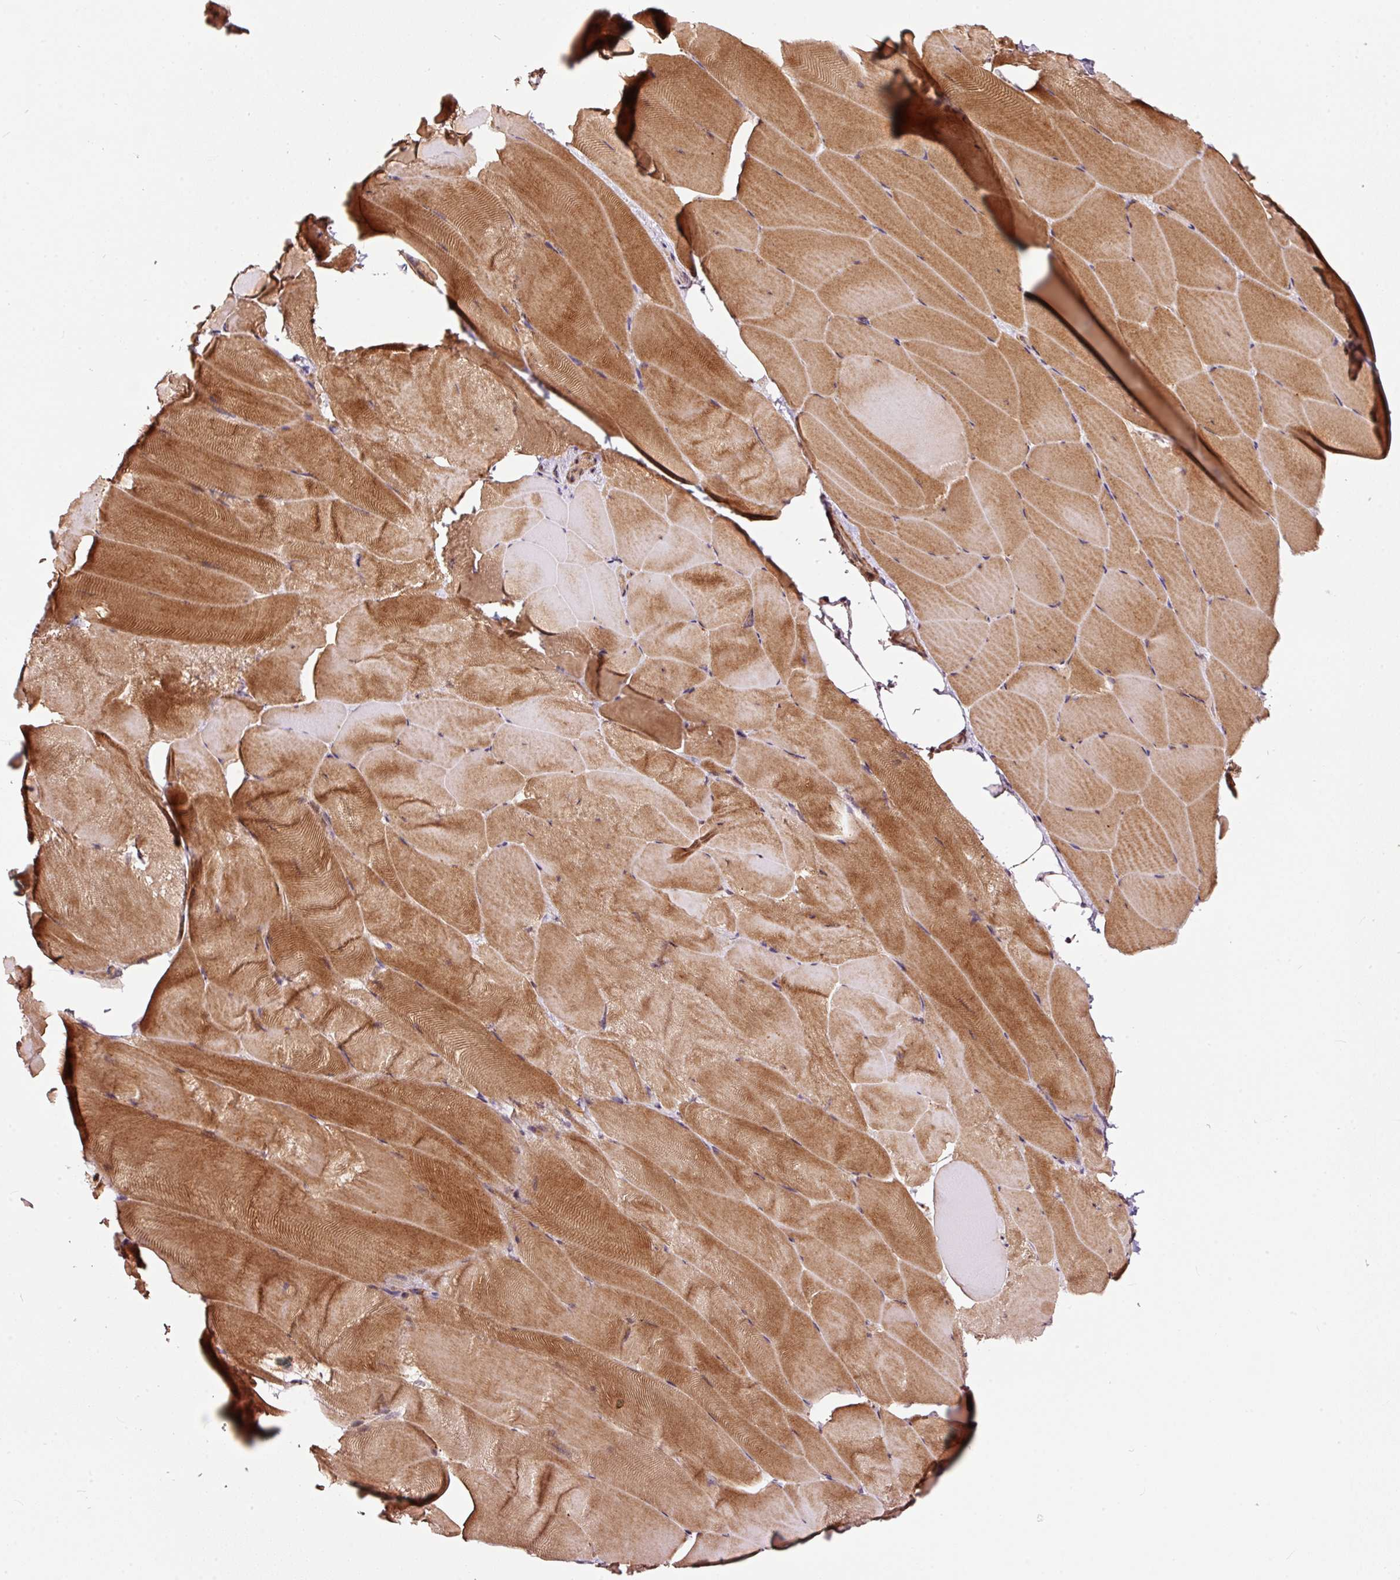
{"staining": {"intensity": "moderate", "quantity": ">75%", "location": "cytoplasmic/membranous,nuclear"}, "tissue": "skeletal muscle", "cell_type": "Myocytes", "image_type": "normal", "snomed": [{"axis": "morphology", "description": "Normal tissue, NOS"}, {"axis": "topography", "description": "Skeletal muscle"}], "caption": "Normal skeletal muscle was stained to show a protein in brown. There is medium levels of moderate cytoplasmic/membranous,nuclear staining in approximately >75% of myocytes. (Brightfield microscopy of DAB IHC at high magnification).", "gene": "RFC4", "patient": {"sex": "female", "age": 64}}